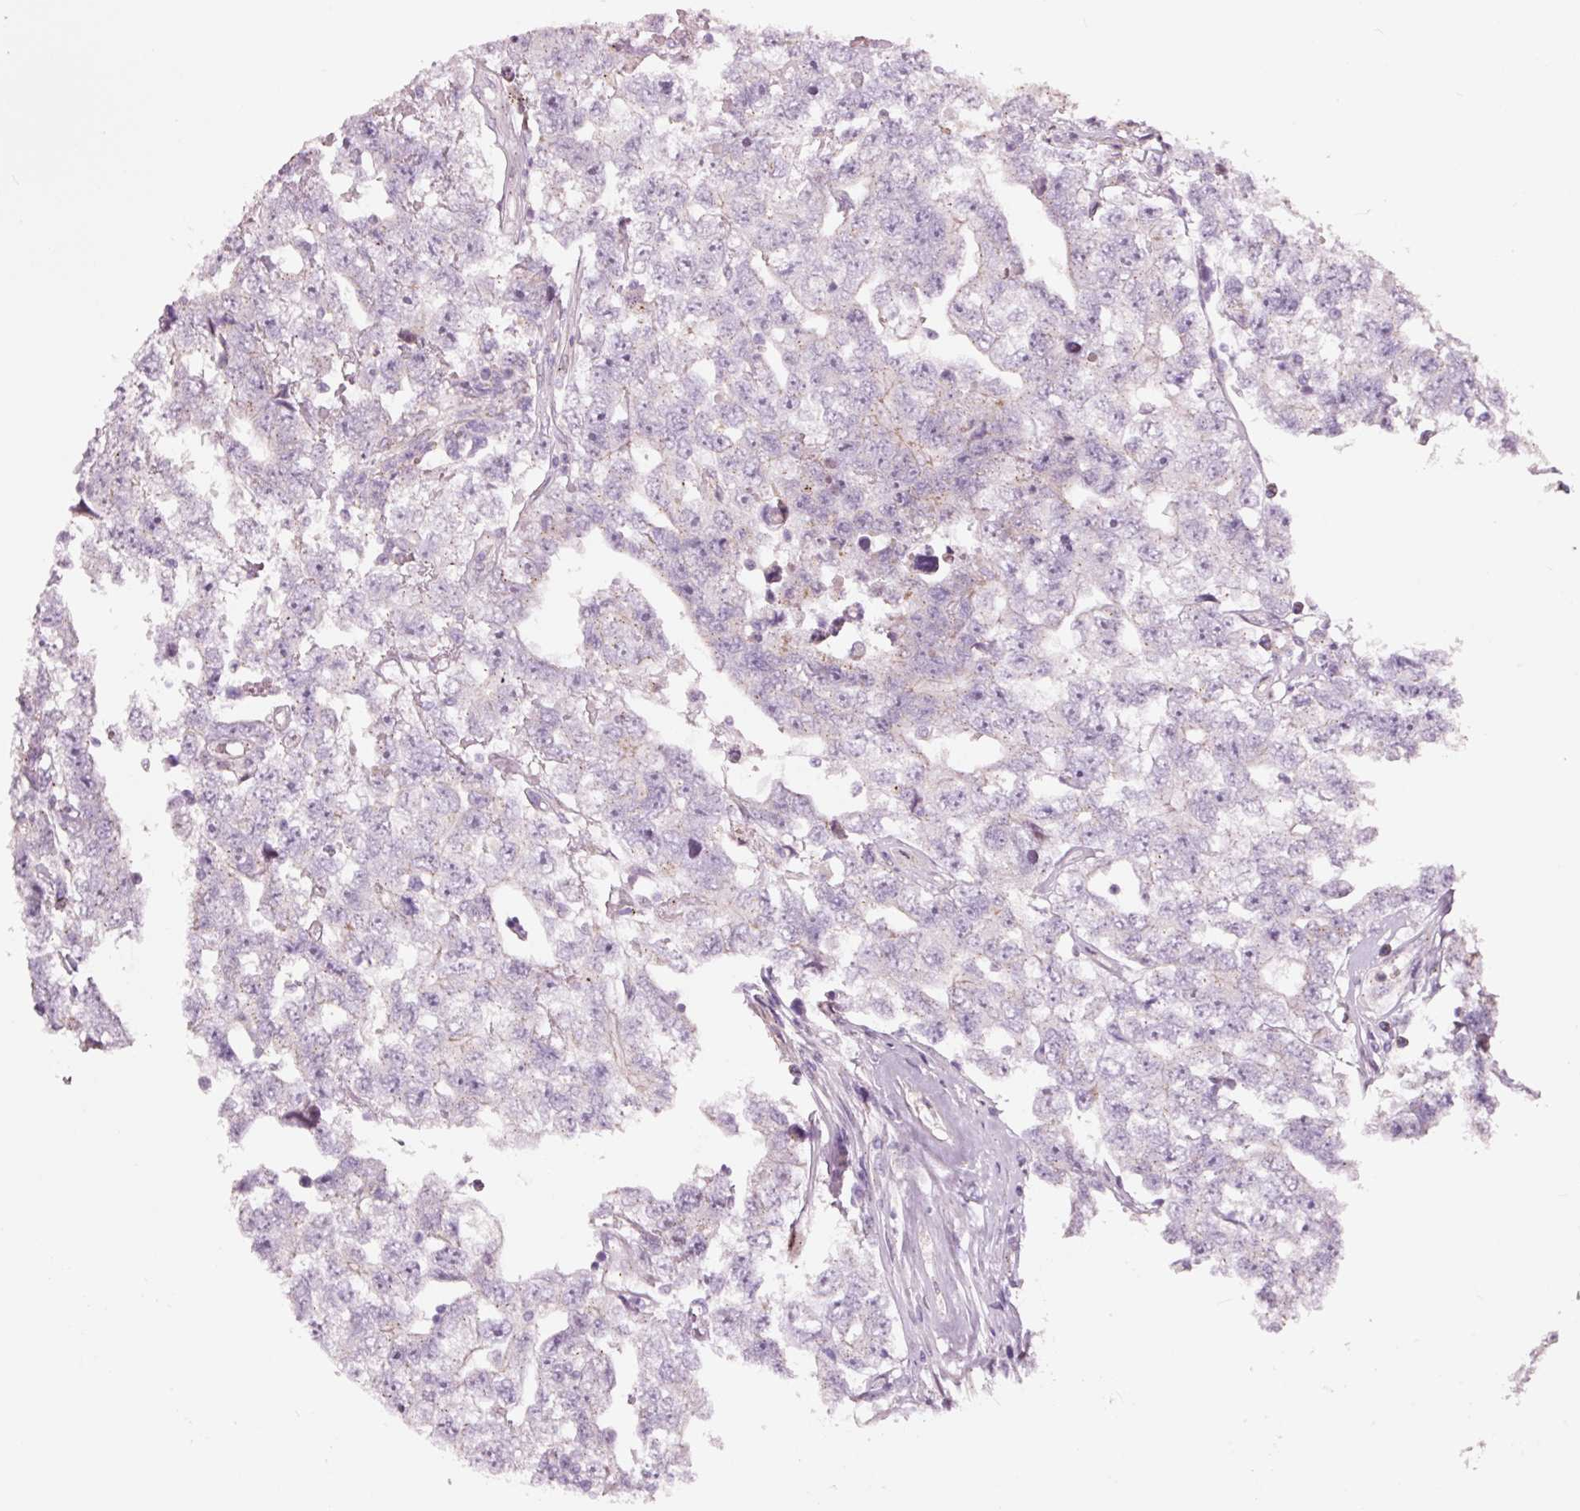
{"staining": {"intensity": "negative", "quantity": "none", "location": "none"}, "tissue": "testis cancer", "cell_type": "Tumor cells", "image_type": "cancer", "snomed": [{"axis": "morphology", "description": "Carcinoma, Embryonal, NOS"}, {"axis": "topography", "description": "Testis"}], "caption": "DAB (3,3'-diaminobenzidine) immunohistochemical staining of testis cancer shows no significant staining in tumor cells.", "gene": "DAPP1", "patient": {"sex": "male", "age": 22}}